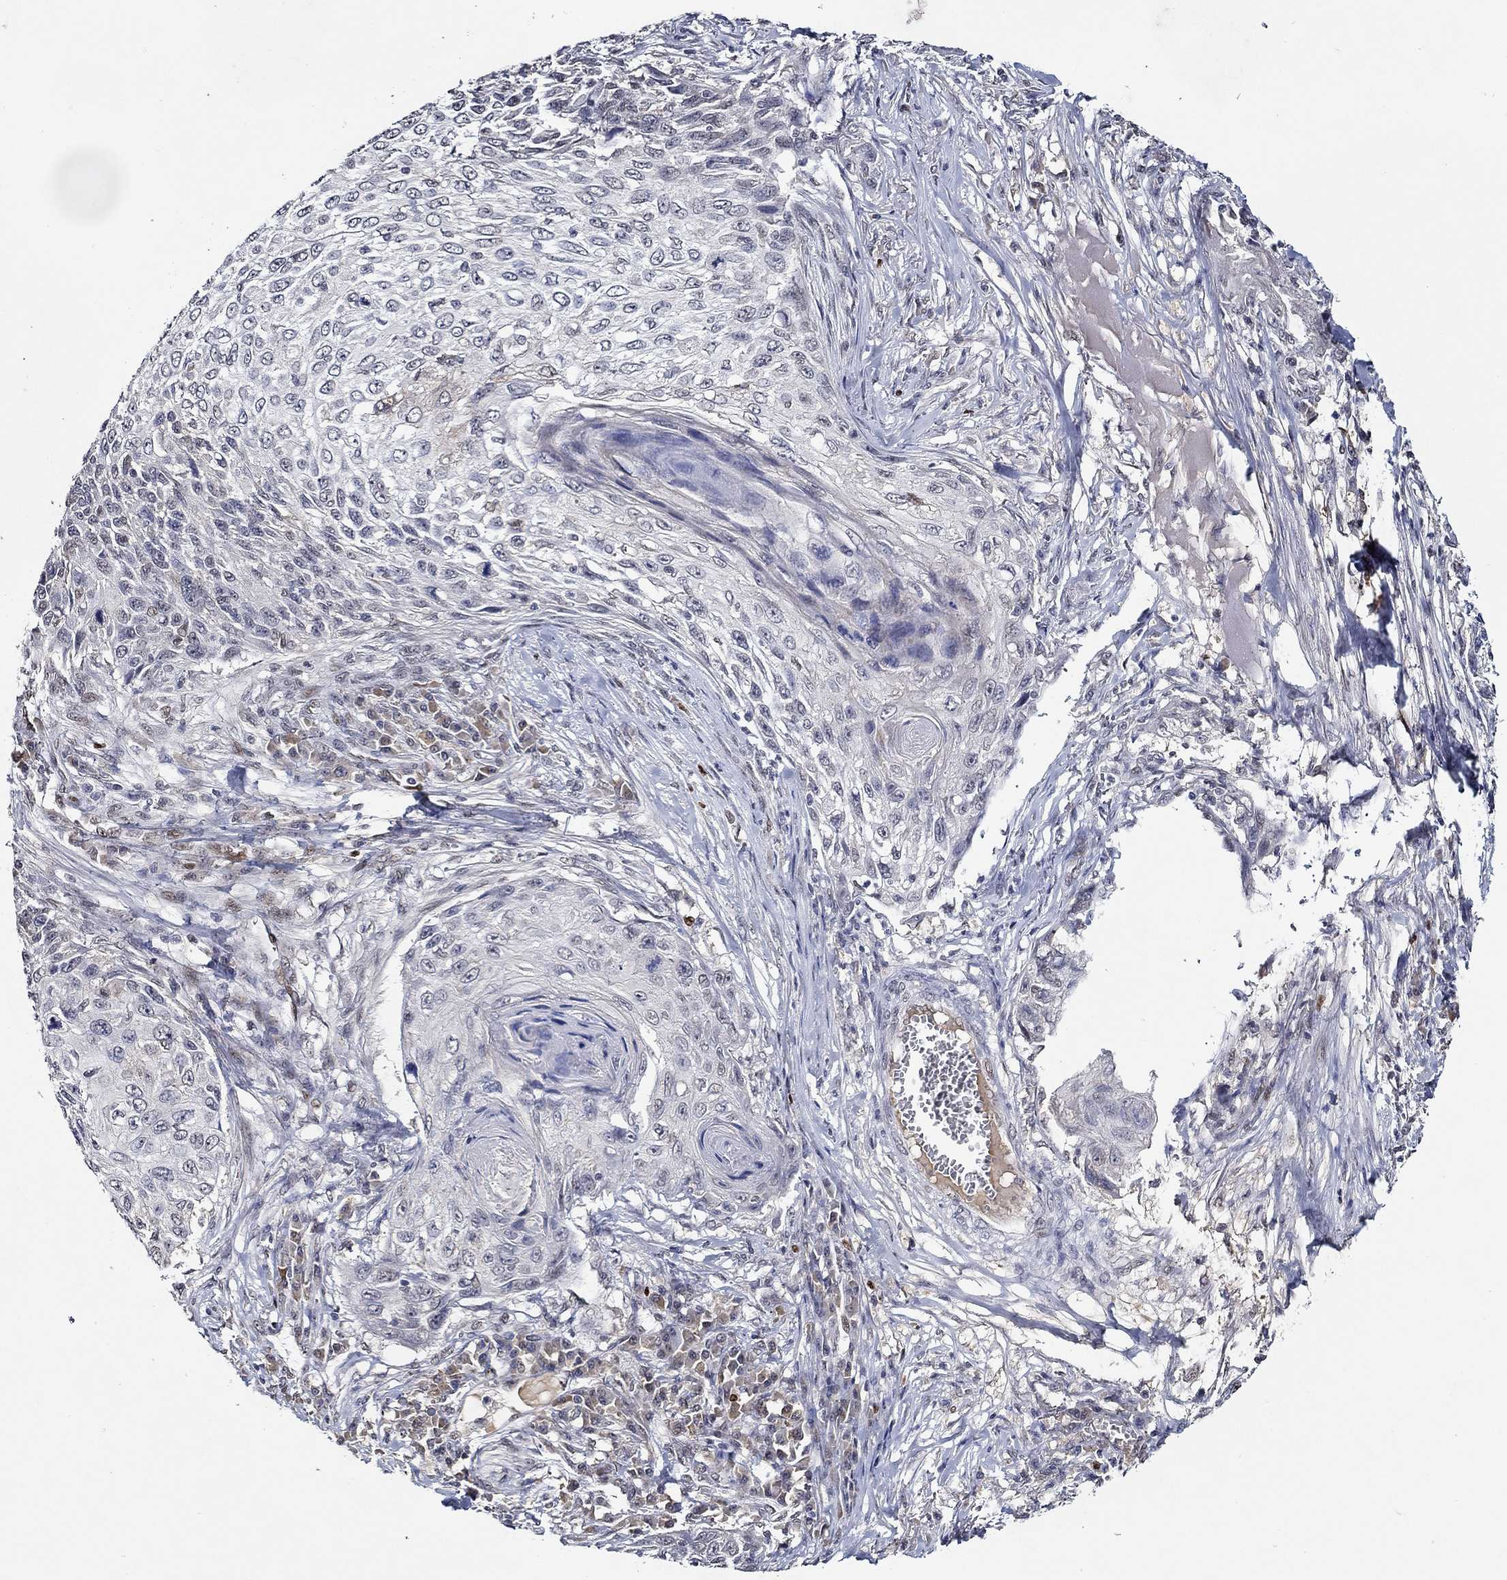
{"staining": {"intensity": "negative", "quantity": "none", "location": "none"}, "tissue": "skin cancer", "cell_type": "Tumor cells", "image_type": "cancer", "snomed": [{"axis": "morphology", "description": "Squamous cell carcinoma, NOS"}, {"axis": "topography", "description": "Skin"}], "caption": "Tumor cells show no significant protein expression in skin squamous cell carcinoma.", "gene": "GATA2", "patient": {"sex": "male", "age": 92}}